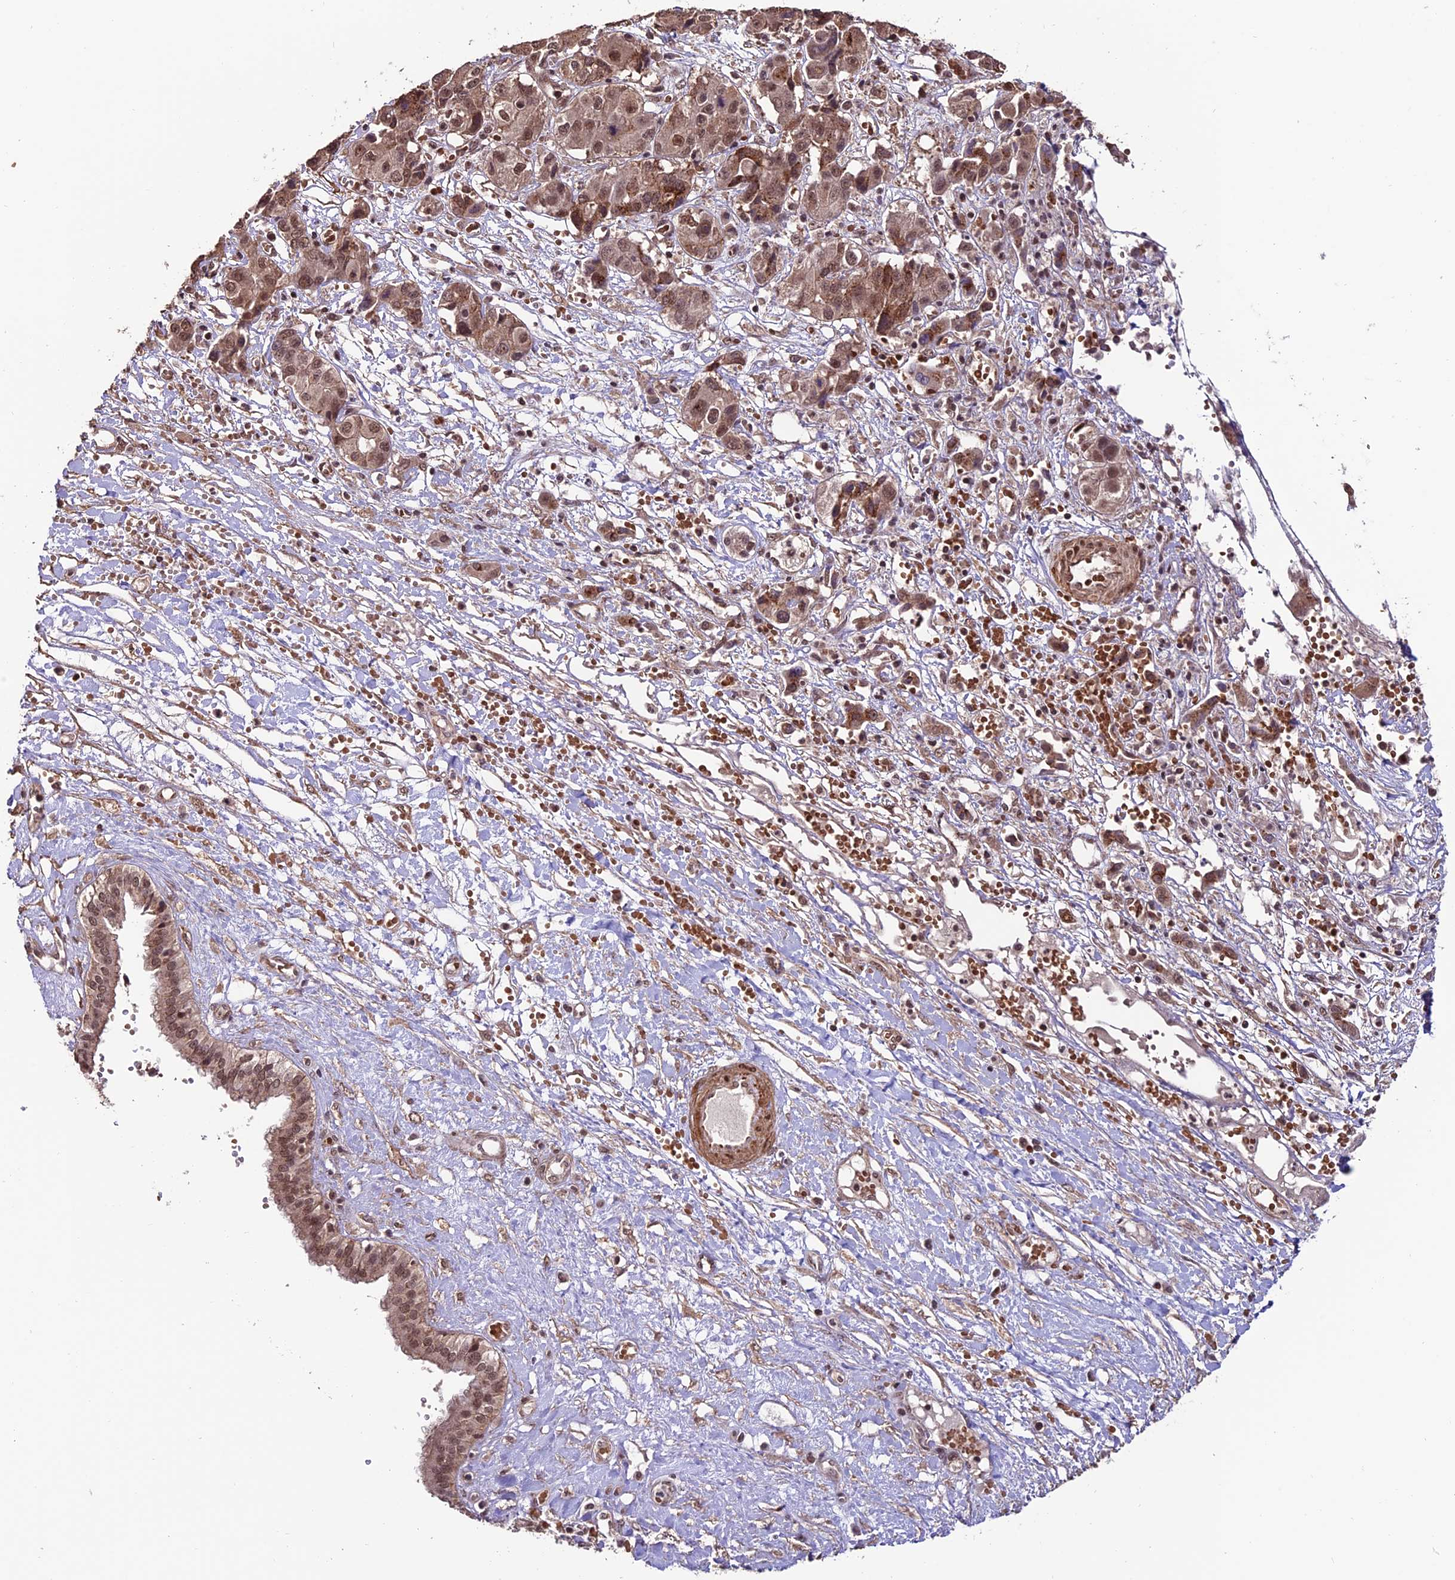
{"staining": {"intensity": "moderate", "quantity": ">75%", "location": "cytoplasmic/membranous,nuclear"}, "tissue": "liver cancer", "cell_type": "Tumor cells", "image_type": "cancer", "snomed": [{"axis": "morphology", "description": "Cholangiocarcinoma"}, {"axis": "topography", "description": "Liver"}], "caption": "This image reveals IHC staining of human liver cholangiocarcinoma, with medium moderate cytoplasmic/membranous and nuclear expression in approximately >75% of tumor cells.", "gene": "CABIN1", "patient": {"sex": "male", "age": 67}}